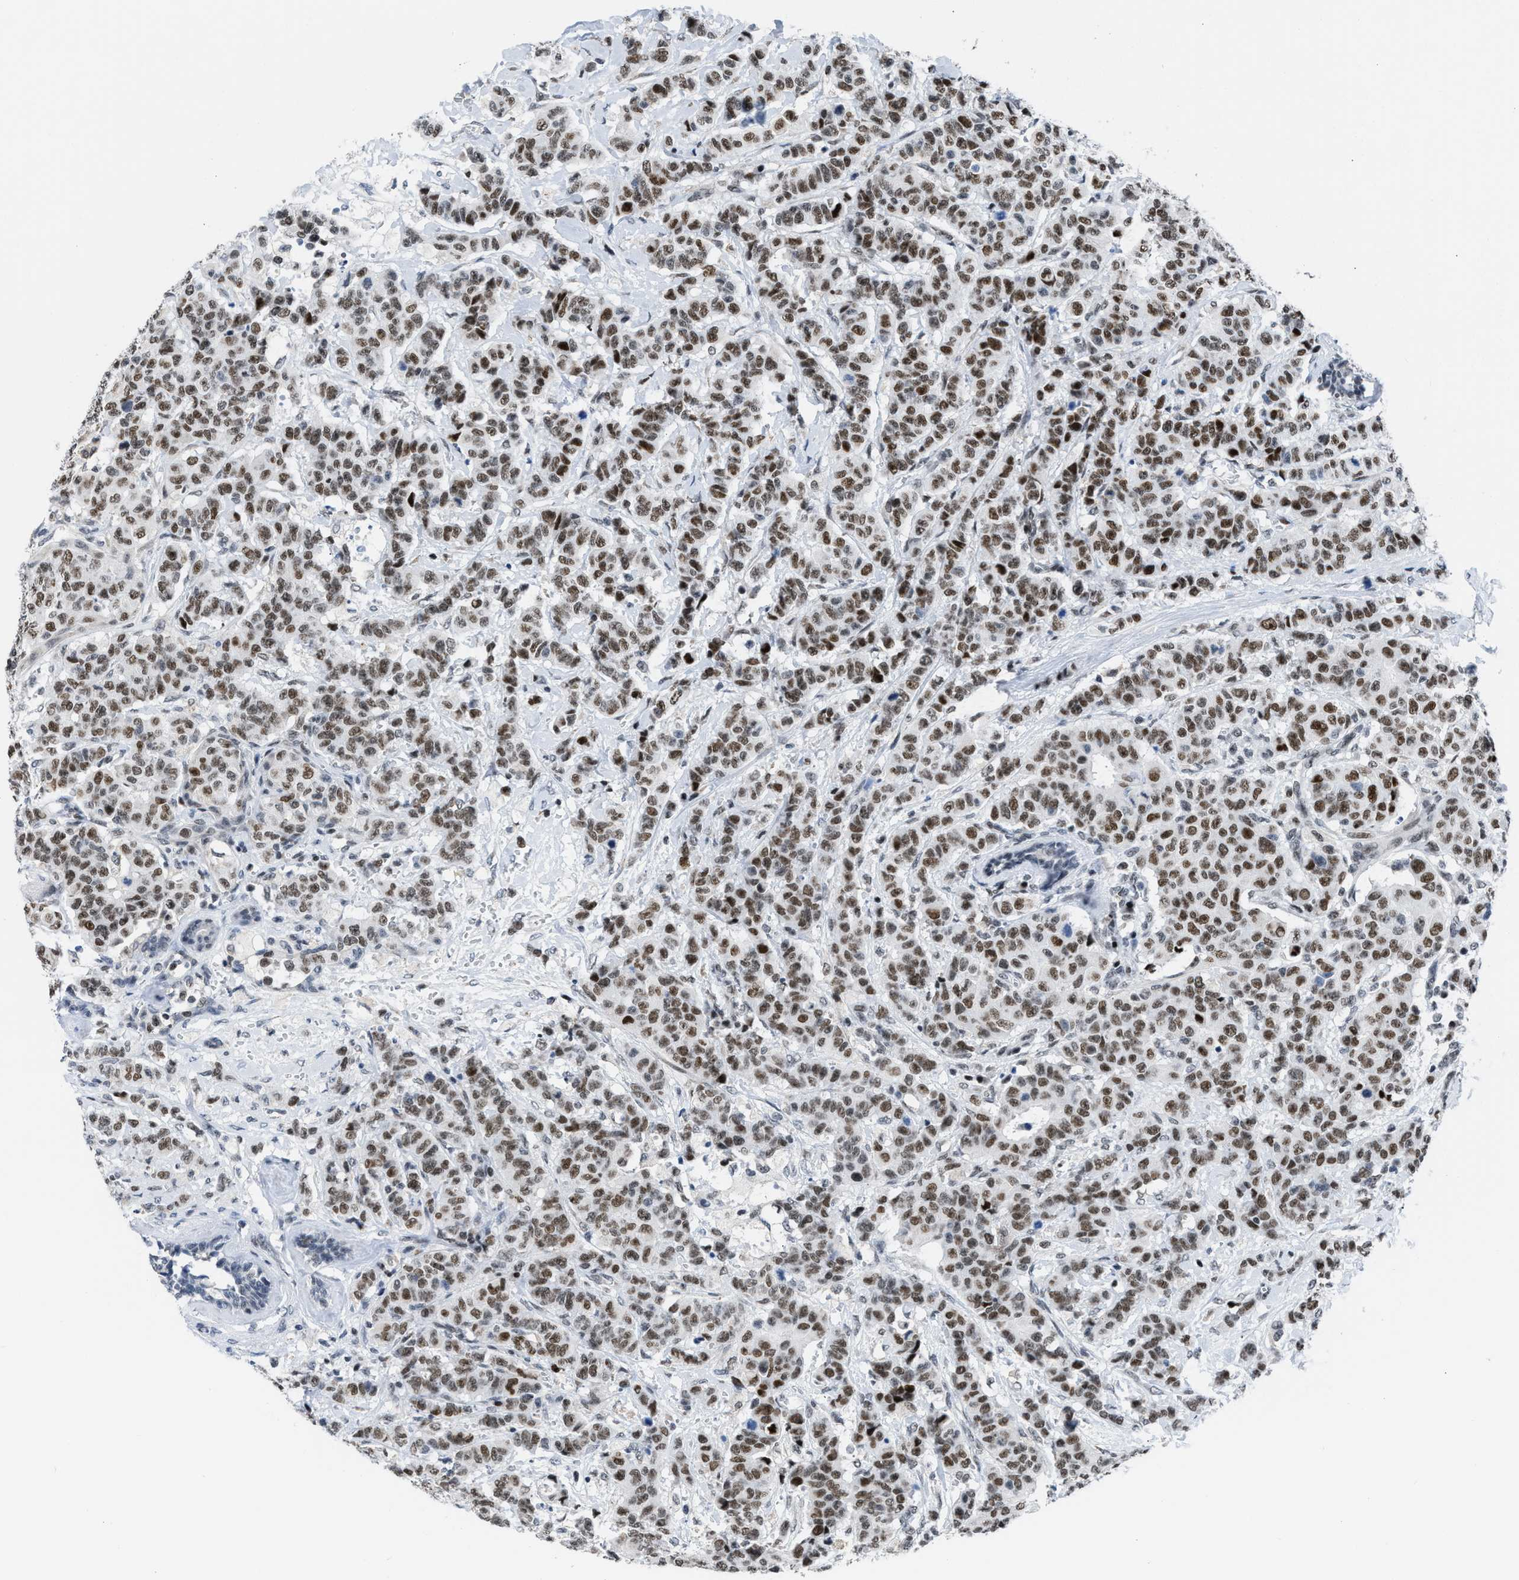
{"staining": {"intensity": "moderate", "quantity": ">75%", "location": "nuclear"}, "tissue": "breast cancer", "cell_type": "Tumor cells", "image_type": "cancer", "snomed": [{"axis": "morphology", "description": "Normal tissue, NOS"}, {"axis": "morphology", "description": "Duct carcinoma"}, {"axis": "topography", "description": "Breast"}], "caption": "Tumor cells reveal medium levels of moderate nuclear staining in approximately >75% of cells in human breast intraductal carcinoma.", "gene": "TERF2IP", "patient": {"sex": "female", "age": 40}}